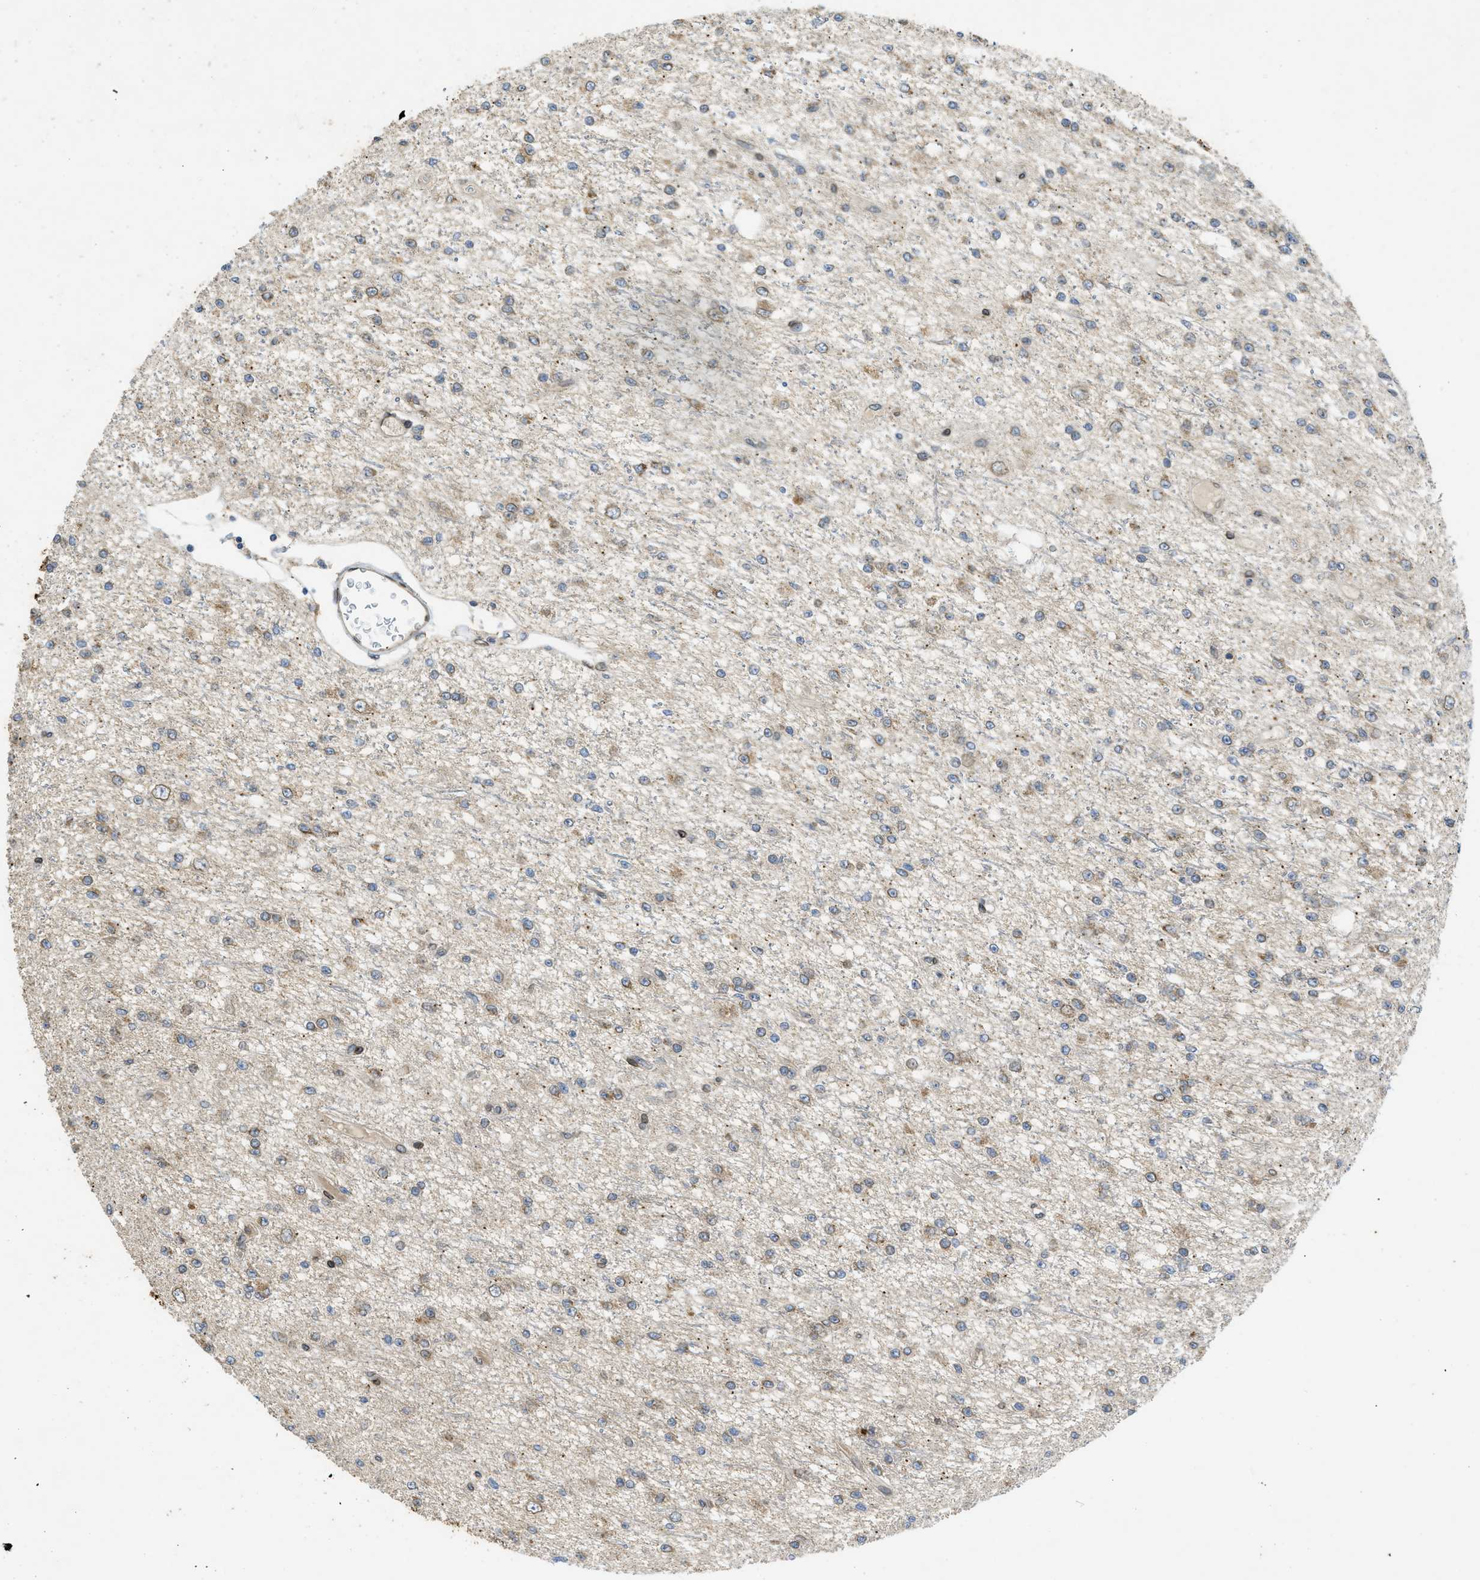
{"staining": {"intensity": "weak", "quantity": "<25%", "location": "cytoplasmic/membranous"}, "tissue": "glioma", "cell_type": "Tumor cells", "image_type": "cancer", "snomed": [{"axis": "morphology", "description": "Glioma, malignant, Low grade"}, {"axis": "topography", "description": "Brain"}], "caption": "There is no significant staining in tumor cells of malignant glioma (low-grade).", "gene": "EIF2AK3", "patient": {"sex": "male", "age": 38}}